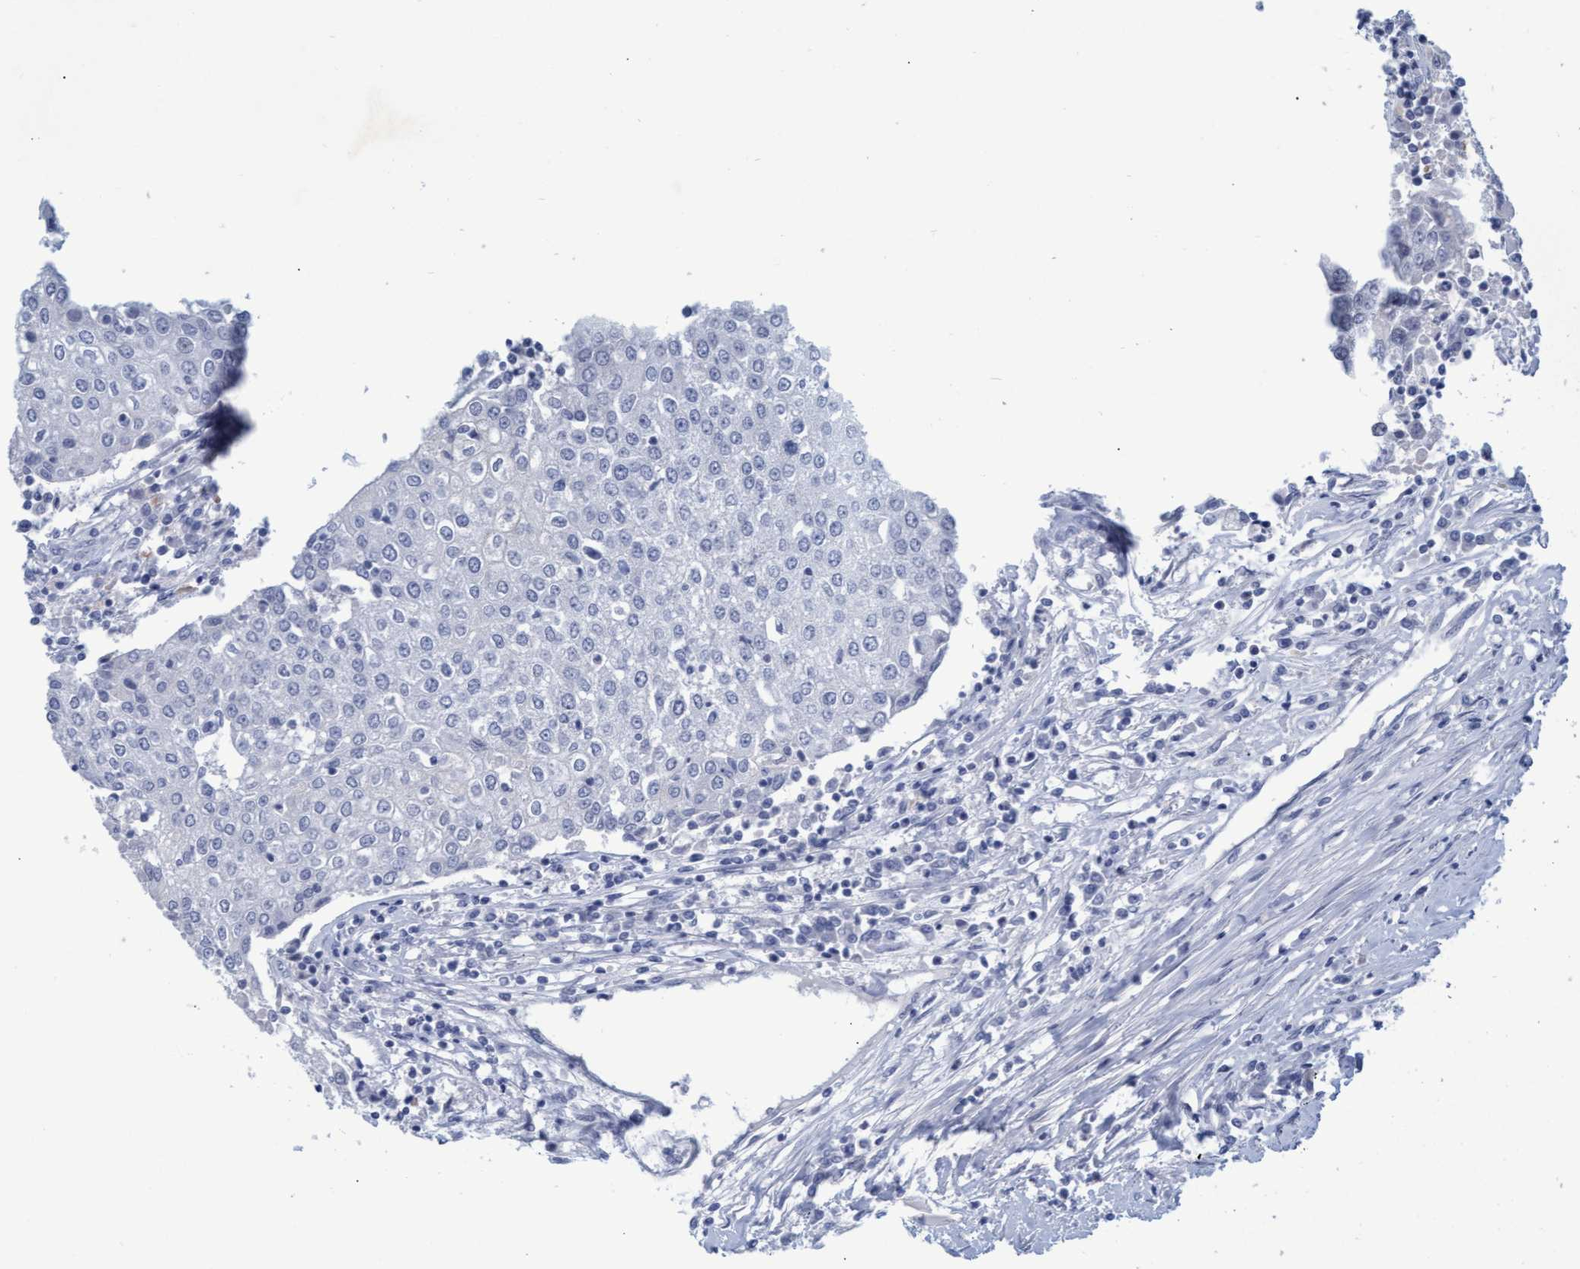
{"staining": {"intensity": "negative", "quantity": "none", "location": "none"}, "tissue": "urothelial cancer", "cell_type": "Tumor cells", "image_type": "cancer", "snomed": [{"axis": "morphology", "description": "Urothelial carcinoma, High grade"}, {"axis": "topography", "description": "Urinary bladder"}], "caption": "The photomicrograph exhibits no significant positivity in tumor cells of high-grade urothelial carcinoma.", "gene": "PROCA1", "patient": {"sex": "female", "age": 85}}